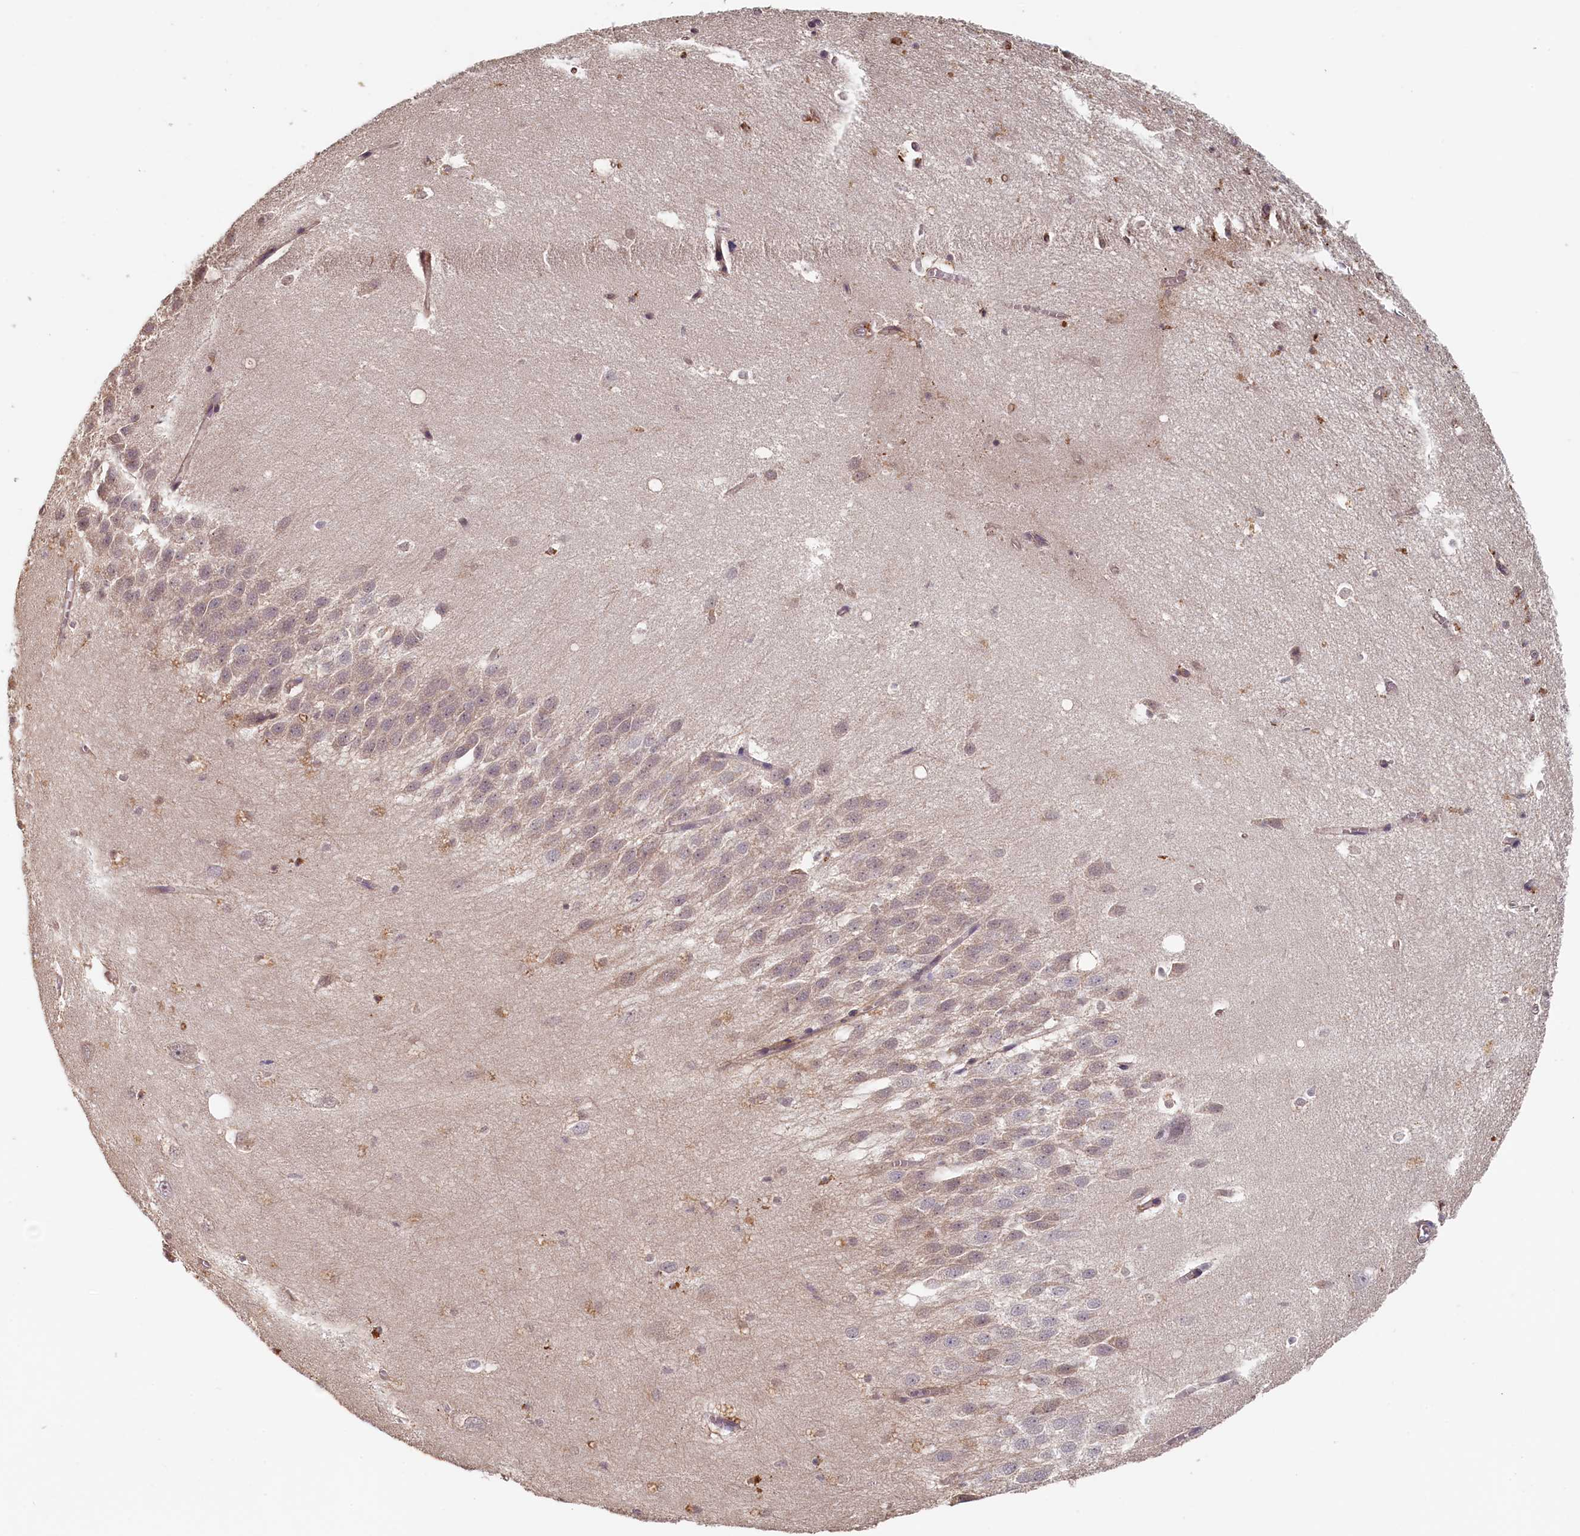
{"staining": {"intensity": "moderate", "quantity": "<25%", "location": "cytoplasmic/membranous"}, "tissue": "hippocampus", "cell_type": "Glial cells", "image_type": "normal", "snomed": [{"axis": "morphology", "description": "Normal tissue, NOS"}, {"axis": "topography", "description": "Hippocampus"}], "caption": "Glial cells reveal low levels of moderate cytoplasmic/membranous positivity in approximately <25% of cells in unremarkable human hippocampus.", "gene": "NUBP2", "patient": {"sex": "female", "age": 64}}